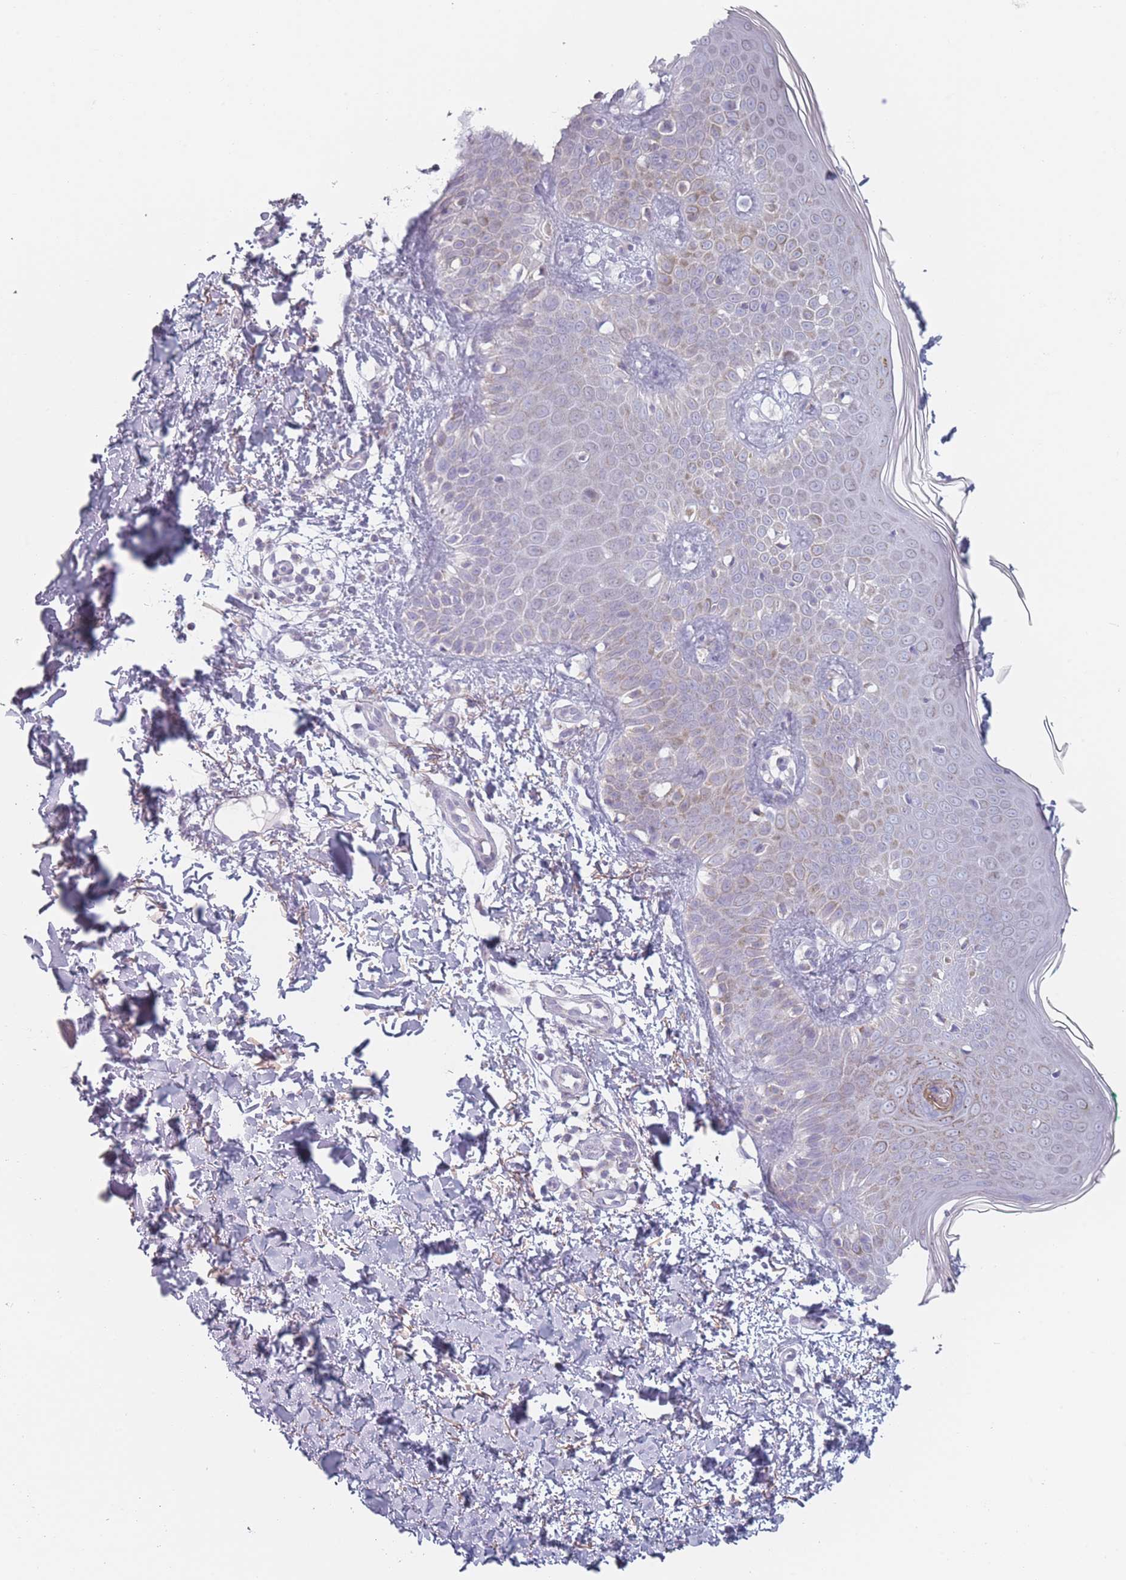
{"staining": {"intensity": "negative", "quantity": "none", "location": "none"}, "tissue": "skin", "cell_type": "Fibroblasts", "image_type": "normal", "snomed": [{"axis": "morphology", "description": "Normal tissue, NOS"}, {"axis": "topography", "description": "Skin"}], "caption": "This micrograph is of unremarkable skin stained with immunohistochemistry to label a protein in brown with the nuclei are counter-stained blue. There is no positivity in fibroblasts.", "gene": "DCHS1", "patient": {"sex": "male", "age": 37}}